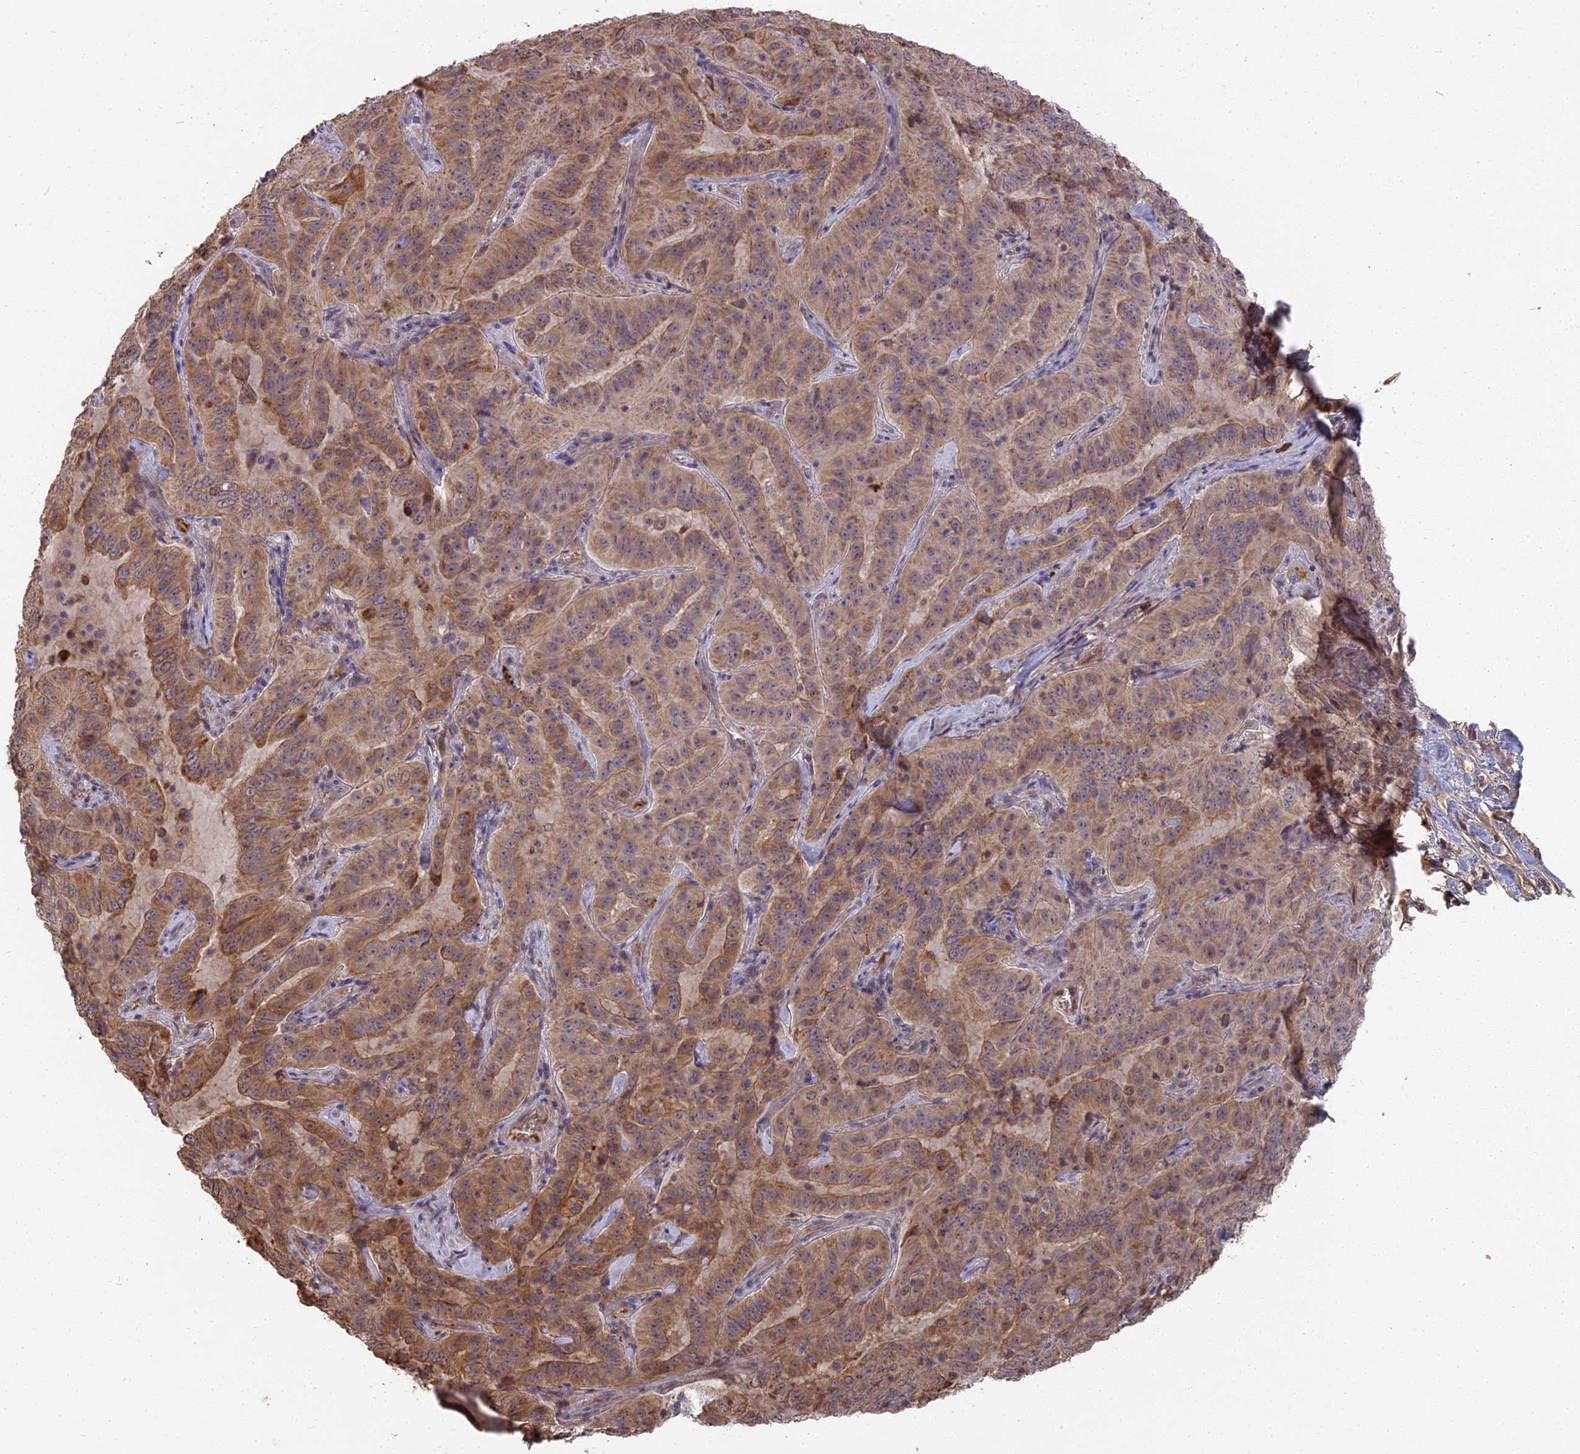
{"staining": {"intensity": "moderate", "quantity": ">75%", "location": "cytoplasmic/membranous"}, "tissue": "pancreatic cancer", "cell_type": "Tumor cells", "image_type": "cancer", "snomed": [{"axis": "morphology", "description": "Adenocarcinoma, NOS"}, {"axis": "topography", "description": "Pancreas"}], "caption": "Human adenocarcinoma (pancreatic) stained with a protein marker exhibits moderate staining in tumor cells.", "gene": "ERMAP", "patient": {"sex": "male", "age": 63}}